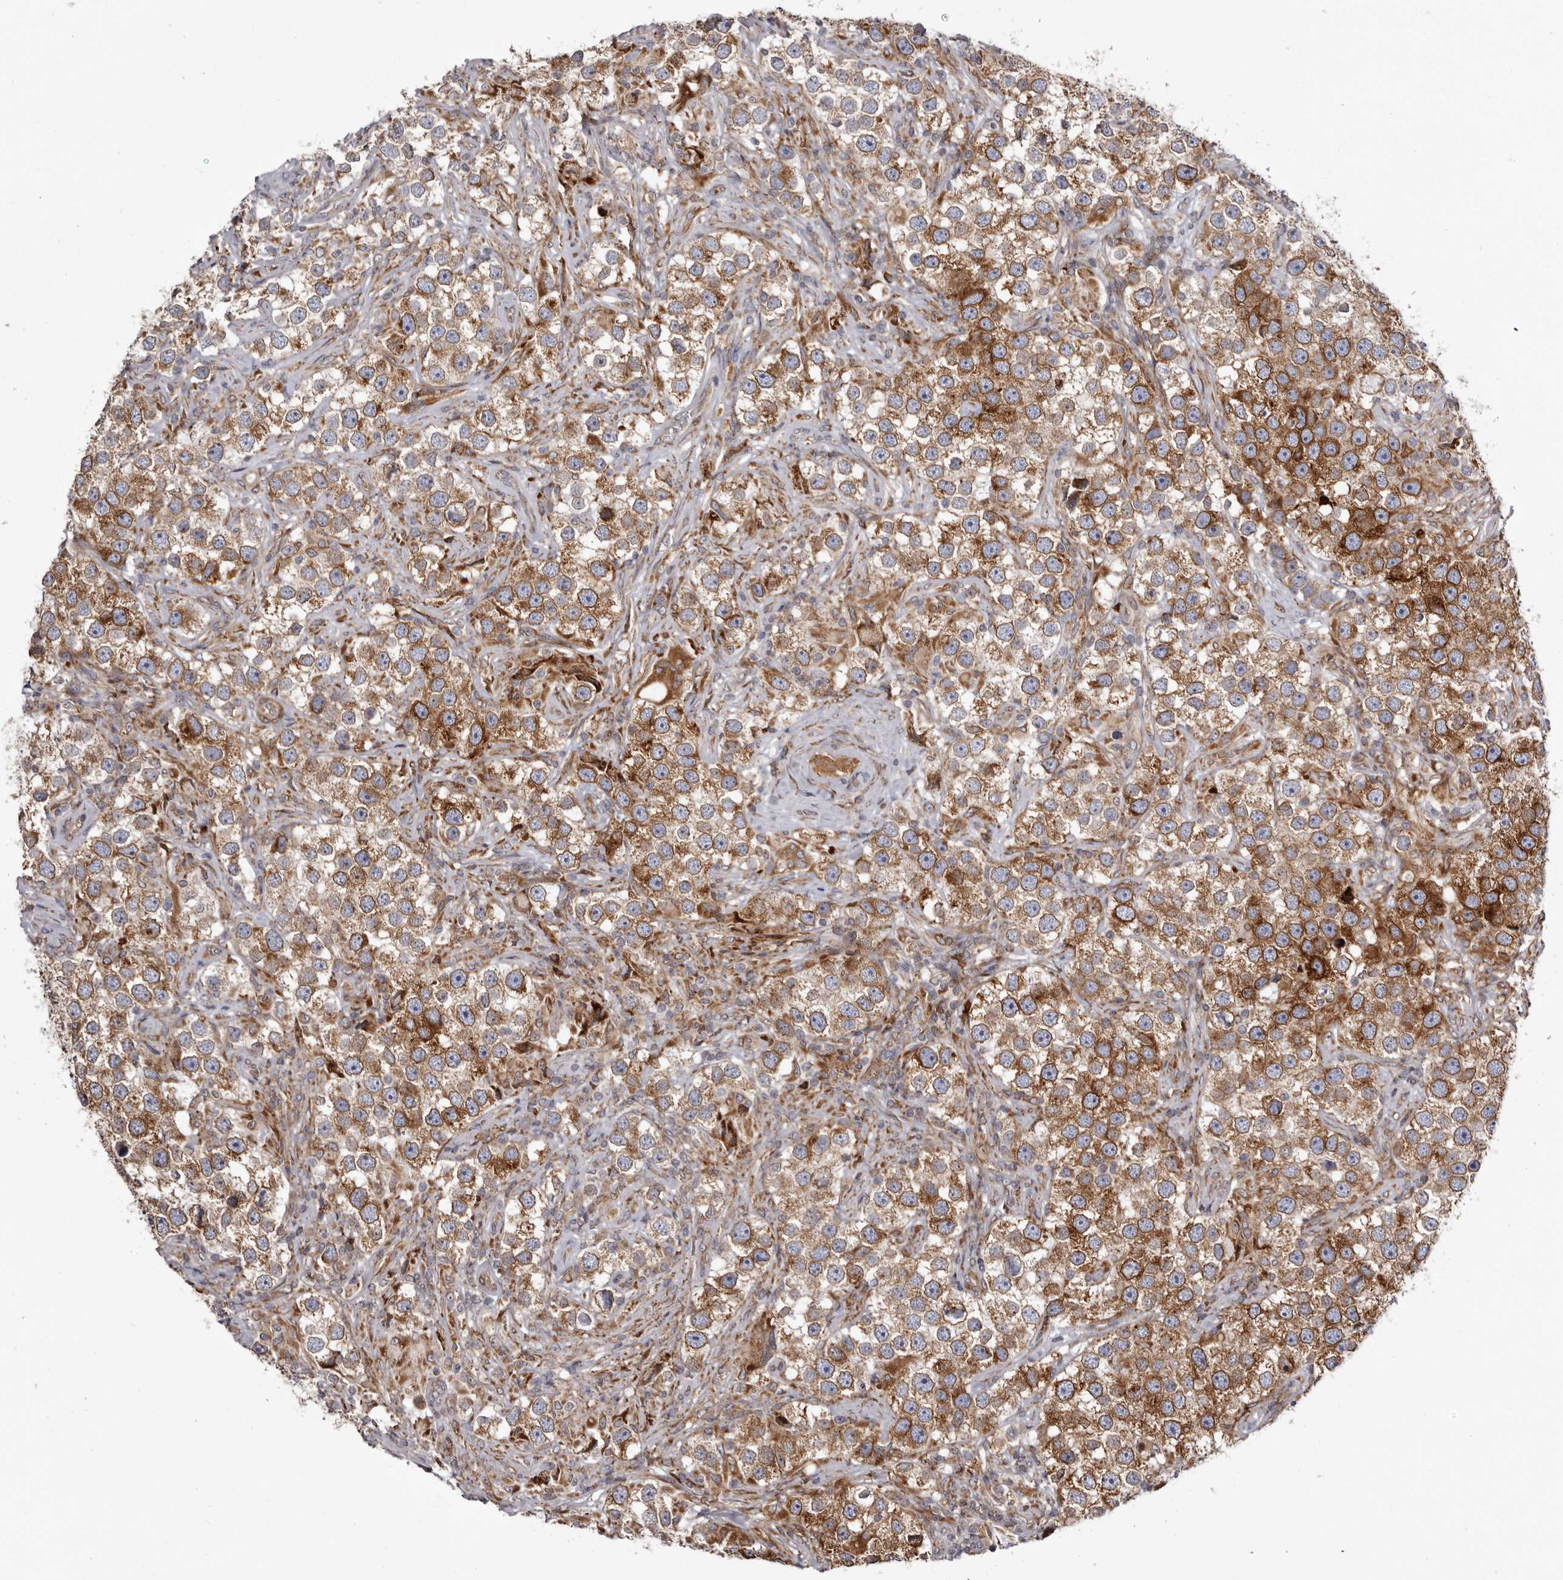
{"staining": {"intensity": "moderate", "quantity": ">75%", "location": "cytoplasmic/membranous"}, "tissue": "testis cancer", "cell_type": "Tumor cells", "image_type": "cancer", "snomed": [{"axis": "morphology", "description": "Seminoma, NOS"}, {"axis": "topography", "description": "Testis"}], "caption": "Protein staining of testis cancer tissue reveals moderate cytoplasmic/membranous expression in approximately >75% of tumor cells.", "gene": "C4orf3", "patient": {"sex": "male", "age": 49}}